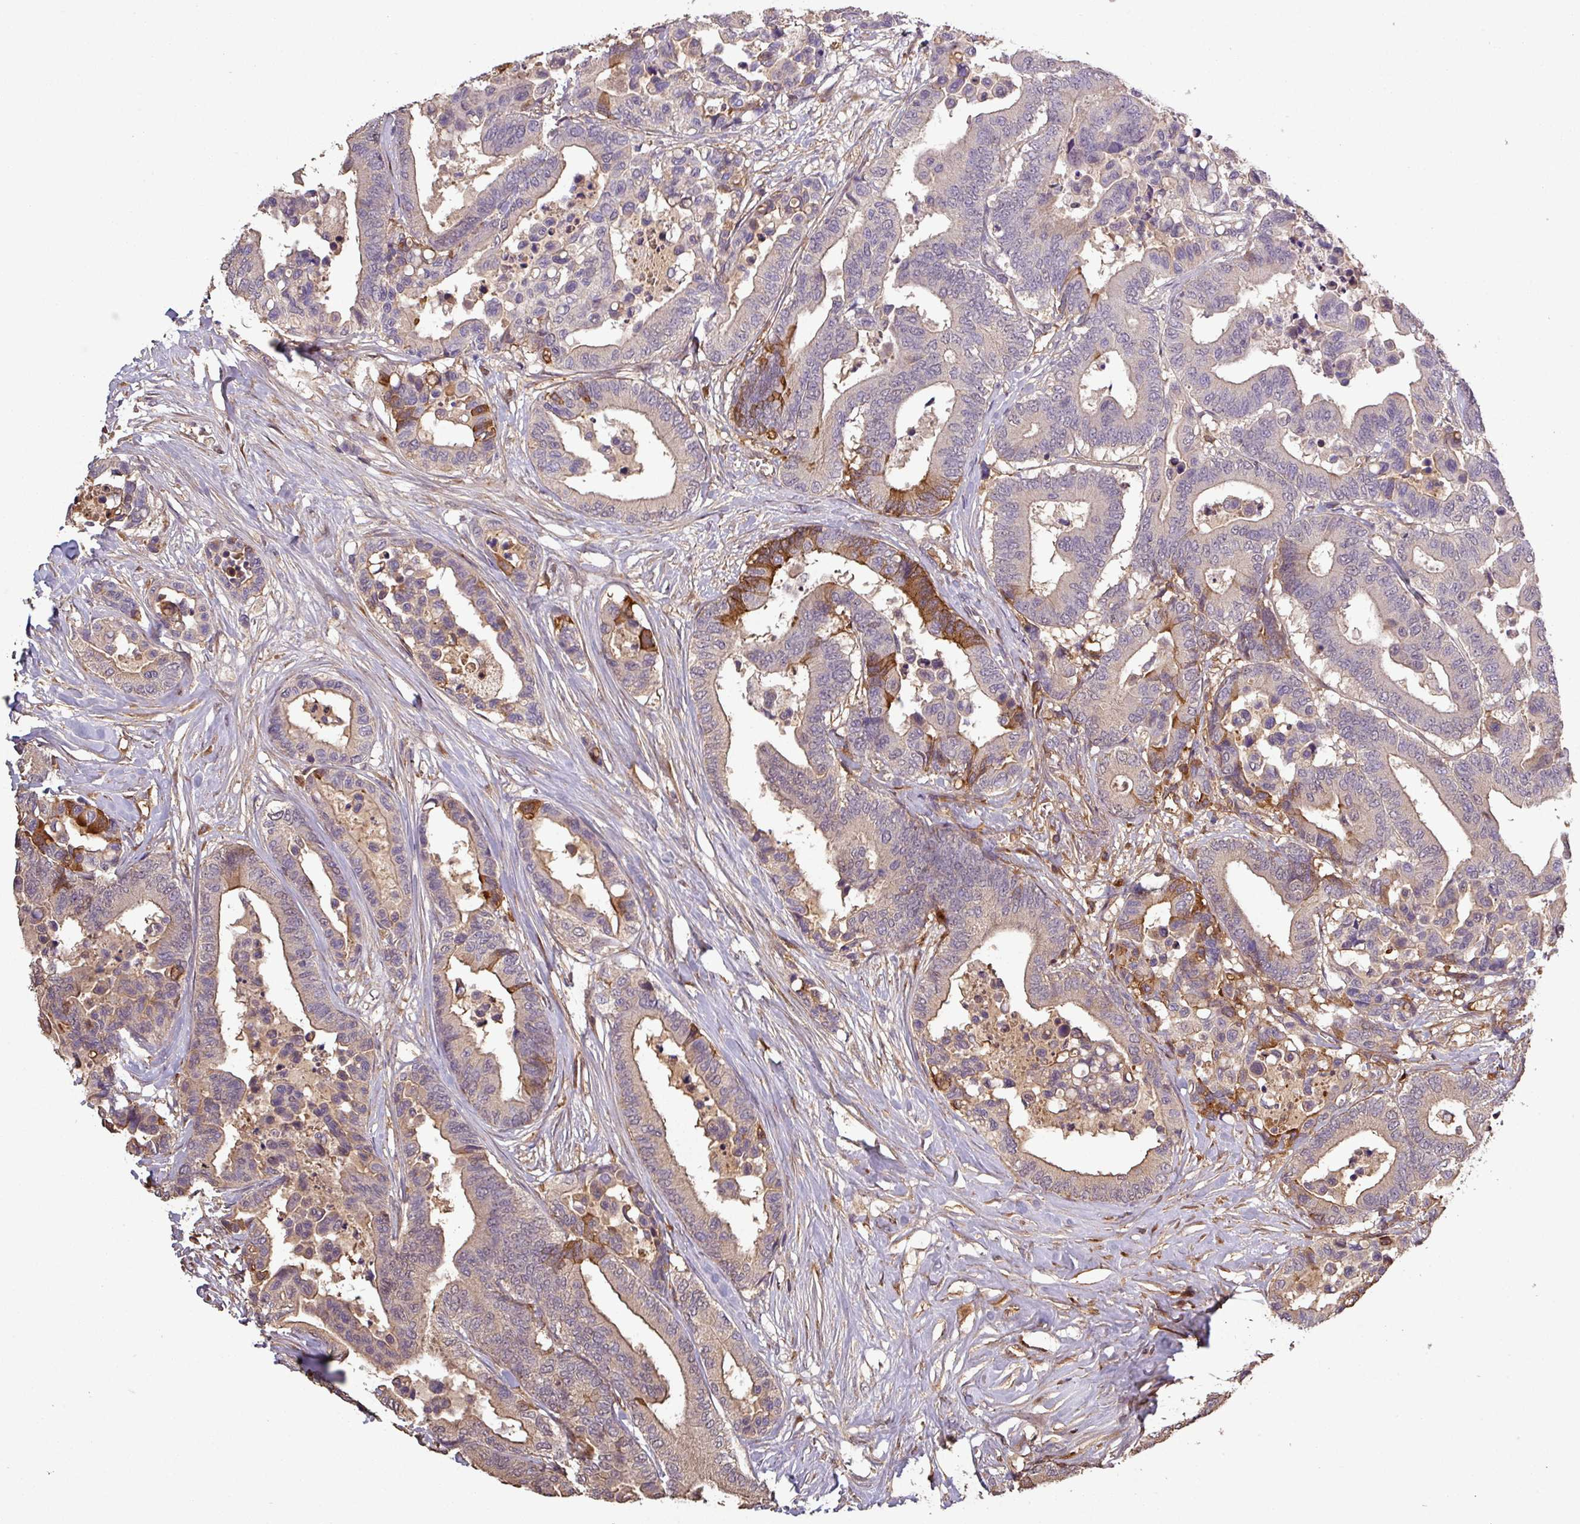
{"staining": {"intensity": "moderate", "quantity": "25%-75%", "location": "cytoplasmic/membranous"}, "tissue": "colorectal cancer", "cell_type": "Tumor cells", "image_type": "cancer", "snomed": [{"axis": "morphology", "description": "Normal tissue, NOS"}, {"axis": "morphology", "description": "Adenocarcinoma, NOS"}, {"axis": "topography", "description": "Colon"}], "caption": "Tumor cells show moderate cytoplasmic/membranous expression in approximately 25%-75% of cells in adenocarcinoma (colorectal).", "gene": "ISLR", "patient": {"sex": "male", "age": 82}}